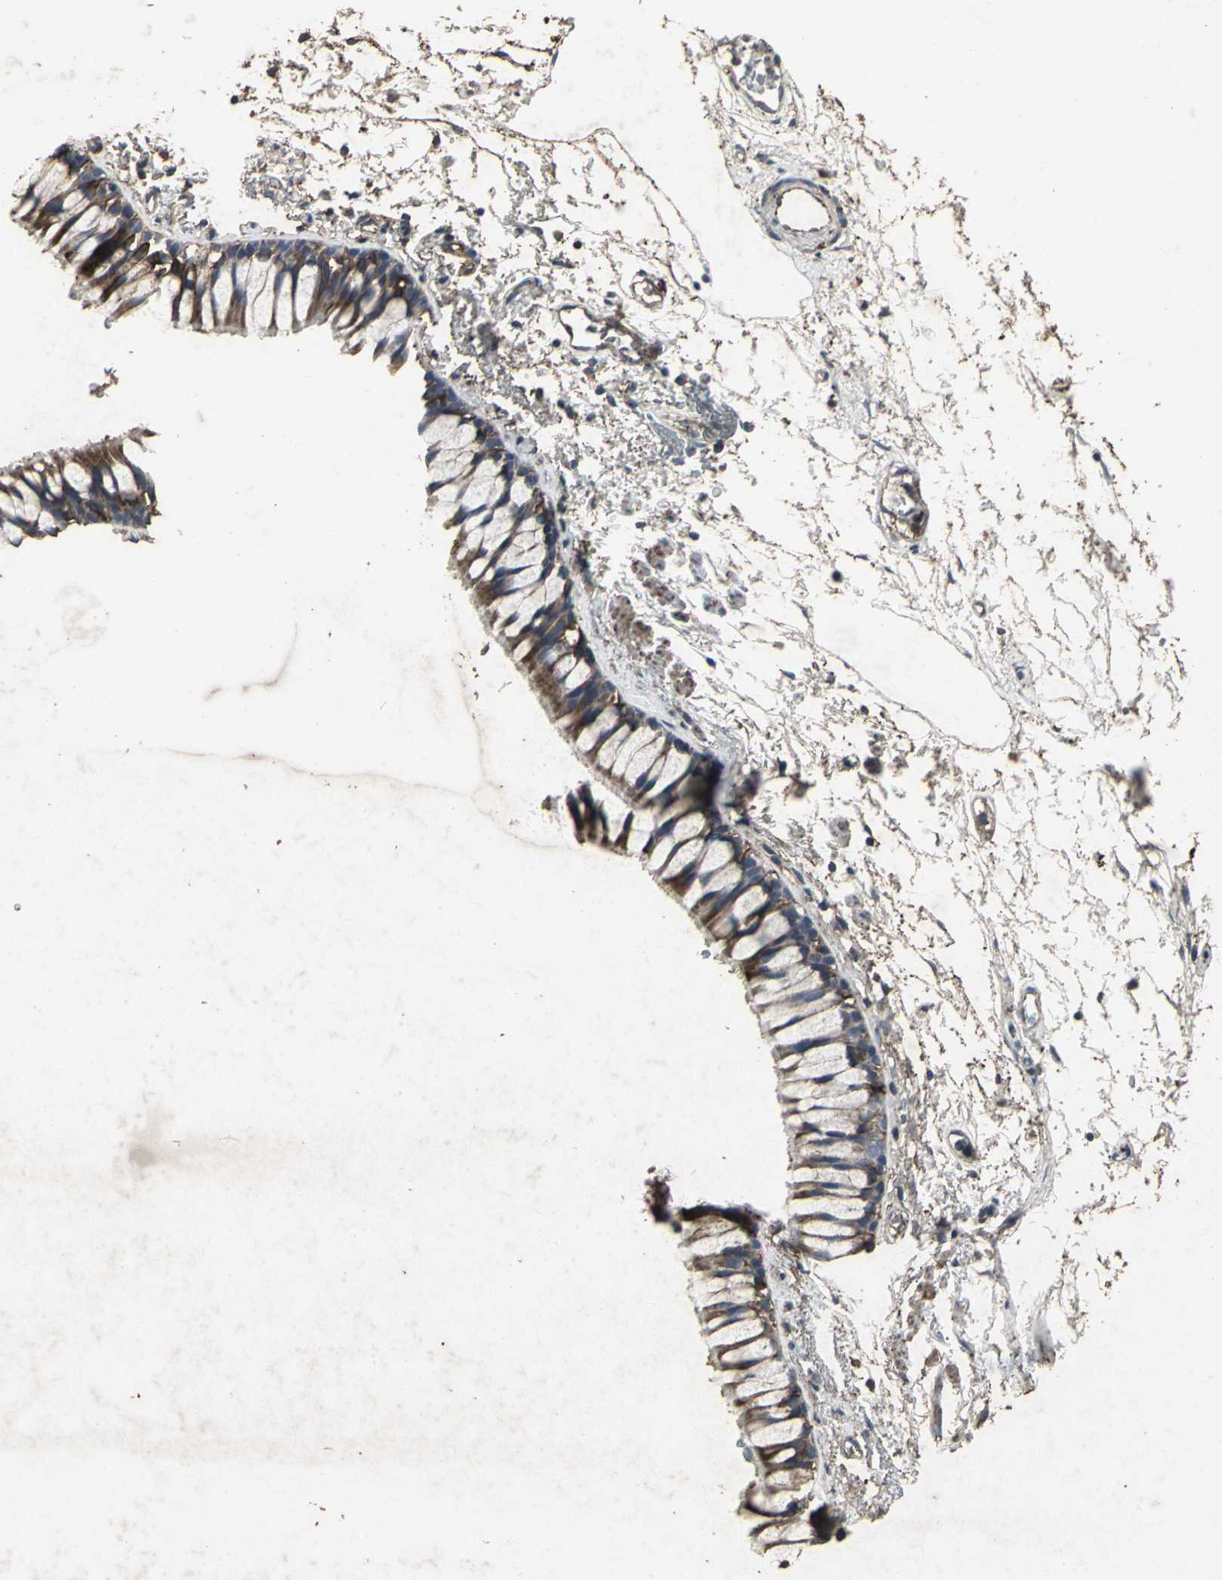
{"staining": {"intensity": "strong", "quantity": ">75%", "location": "cytoplasmic/membranous"}, "tissue": "bronchus", "cell_type": "Respiratory epithelial cells", "image_type": "normal", "snomed": [{"axis": "morphology", "description": "Normal tissue, NOS"}, {"axis": "topography", "description": "Bronchus"}], "caption": "High-power microscopy captured an immunohistochemistry (IHC) micrograph of benign bronchus, revealing strong cytoplasmic/membranous staining in approximately >75% of respiratory epithelial cells.", "gene": "CCR9", "patient": {"sex": "female", "age": 73}}